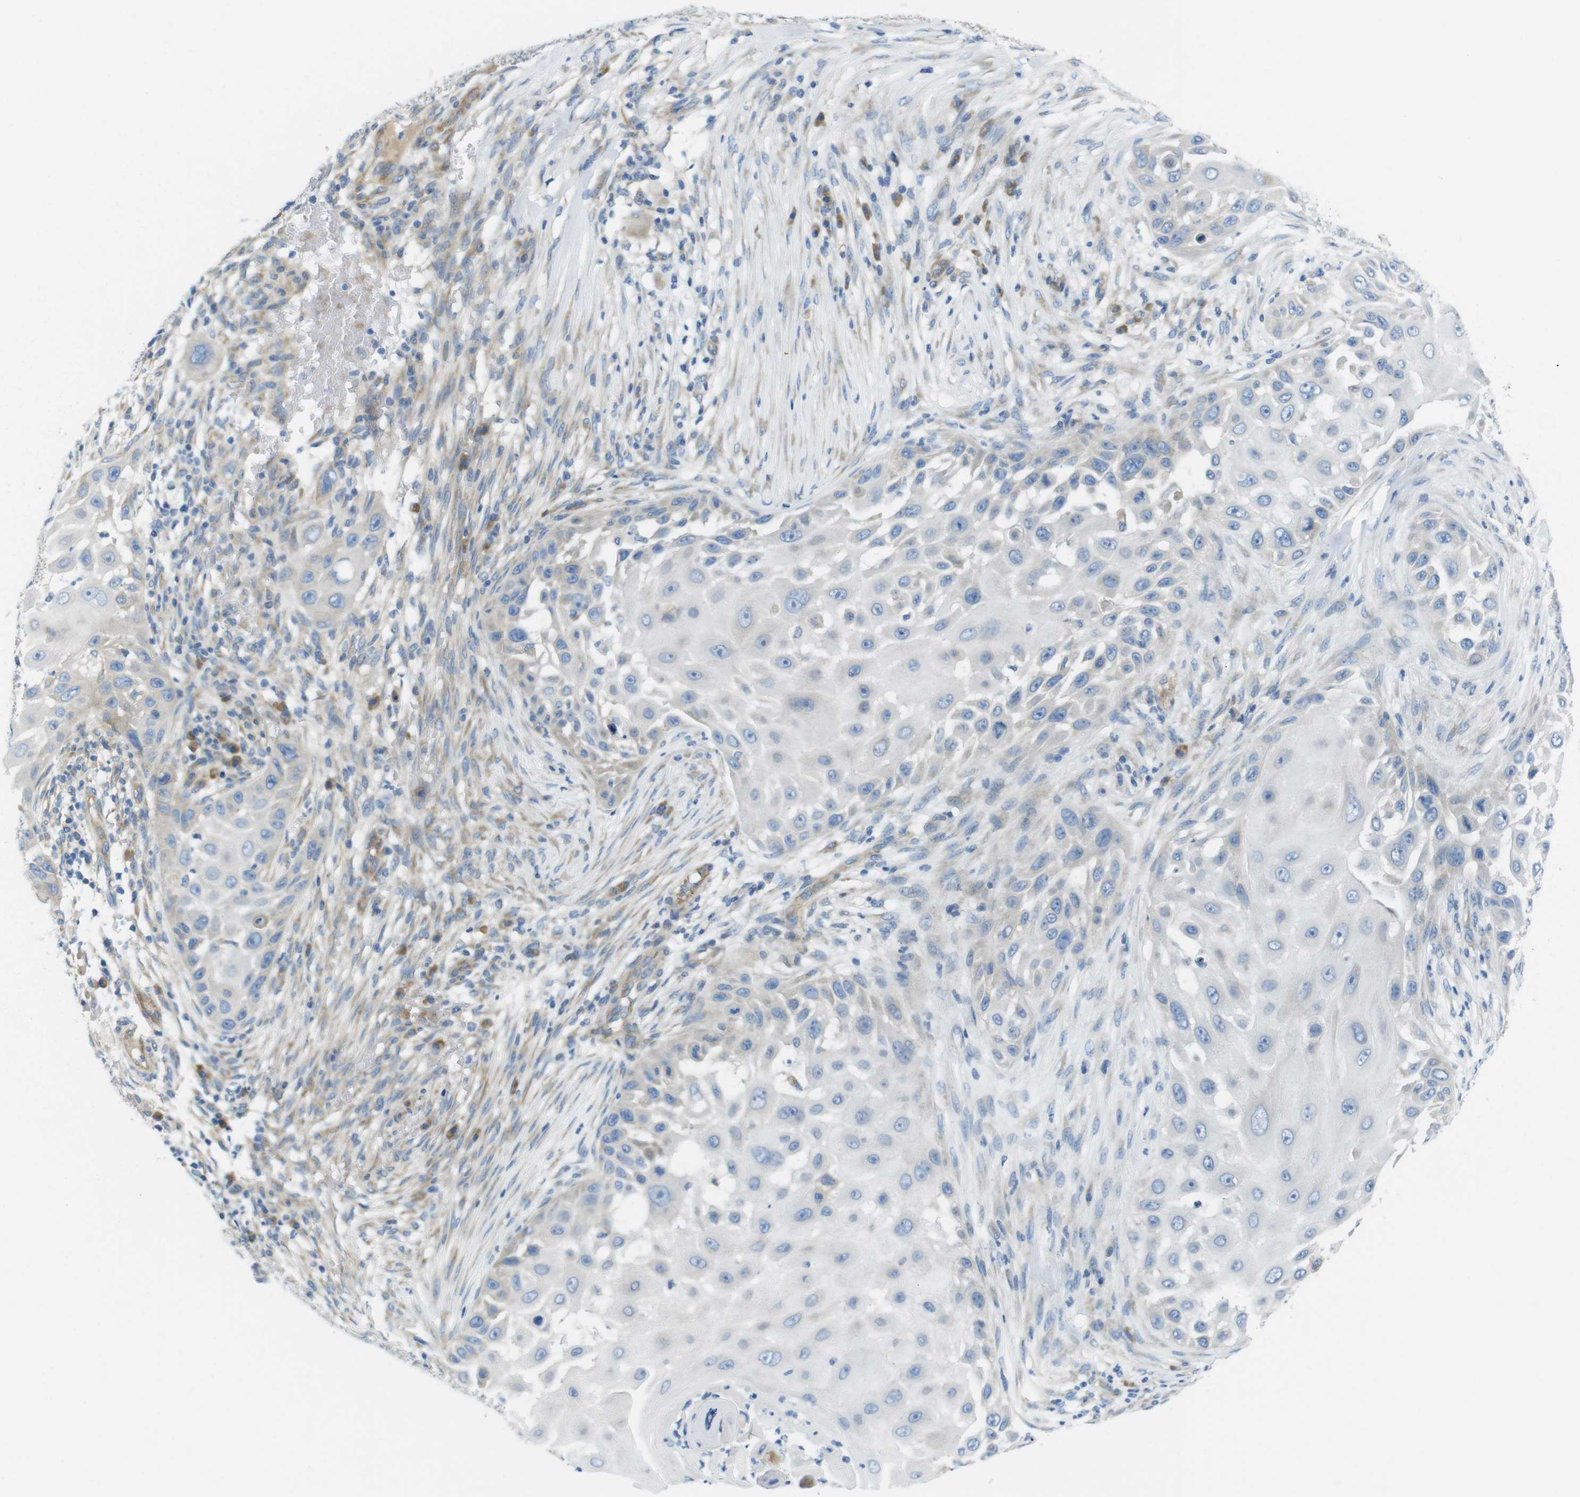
{"staining": {"intensity": "negative", "quantity": "none", "location": "none"}, "tissue": "skin cancer", "cell_type": "Tumor cells", "image_type": "cancer", "snomed": [{"axis": "morphology", "description": "Squamous cell carcinoma, NOS"}, {"axis": "topography", "description": "Skin"}], "caption": "The histopathology image displays no significant staining in tumor cells of squamous cell carcinoma (skin).", "gene": "TMEM234", "patient": {"sex": "female", "age": 44}}